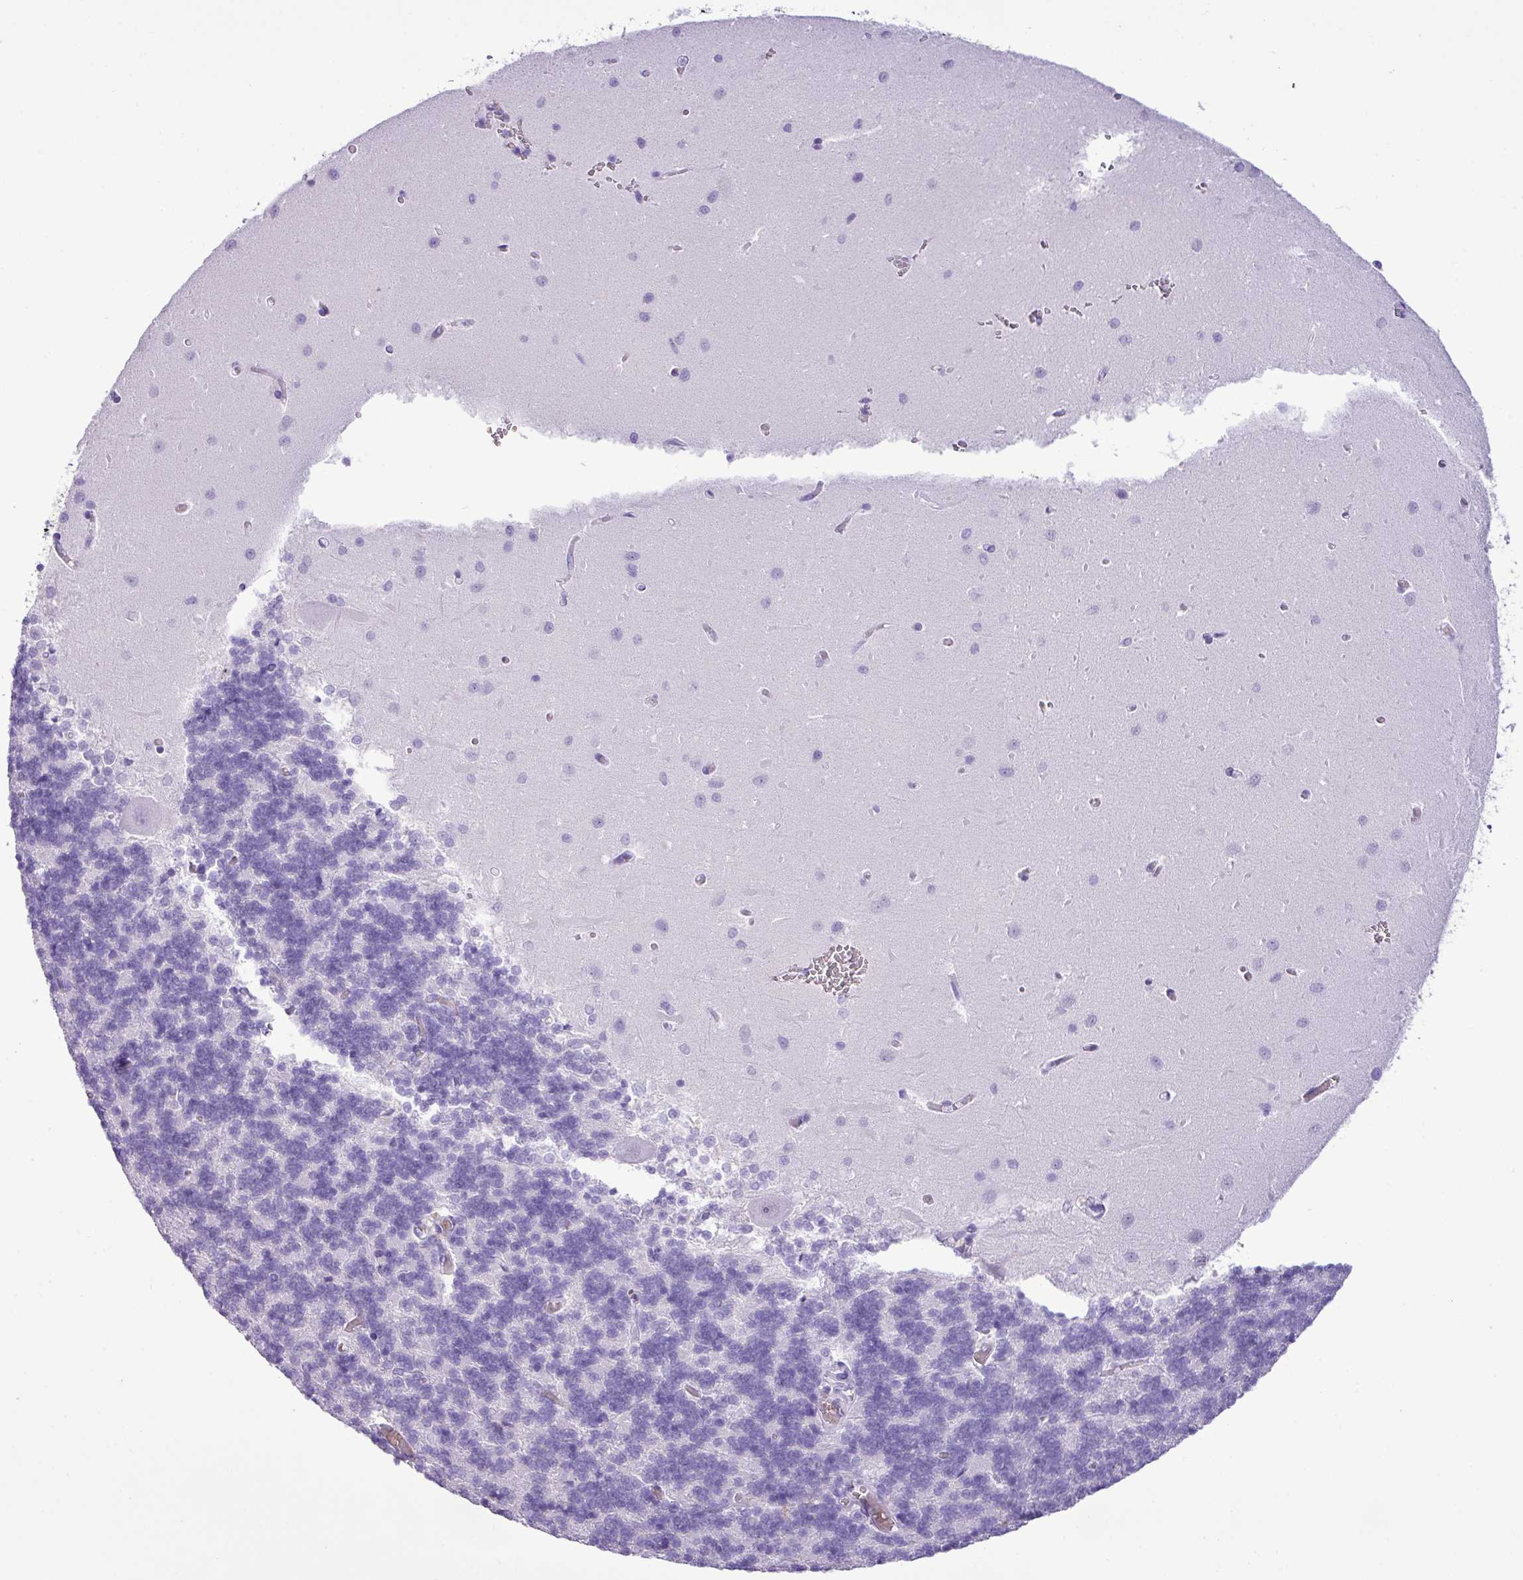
{"staining": {"intensity": "negative", "quantity": "none", "location": "none"}, "tissue": "cerebellum", "cell_type": "Cells in granular layer", "image_type": "normal", "snomed": [{"axis": "morphology", "description": "Normal tissue, NOS"}, {"axis": "topography", "description": "Cerebellum"}], "caption": "The photomicrograph demonstrates no significant positivity in cells in granular layer of cerebellum. (DAB (3,3'-diaminobenzidine) immunohistochemistry (IHC), high magnification).", "gene": "ZSCAN5A", "patient": {"sex": "male", "age": 37}}